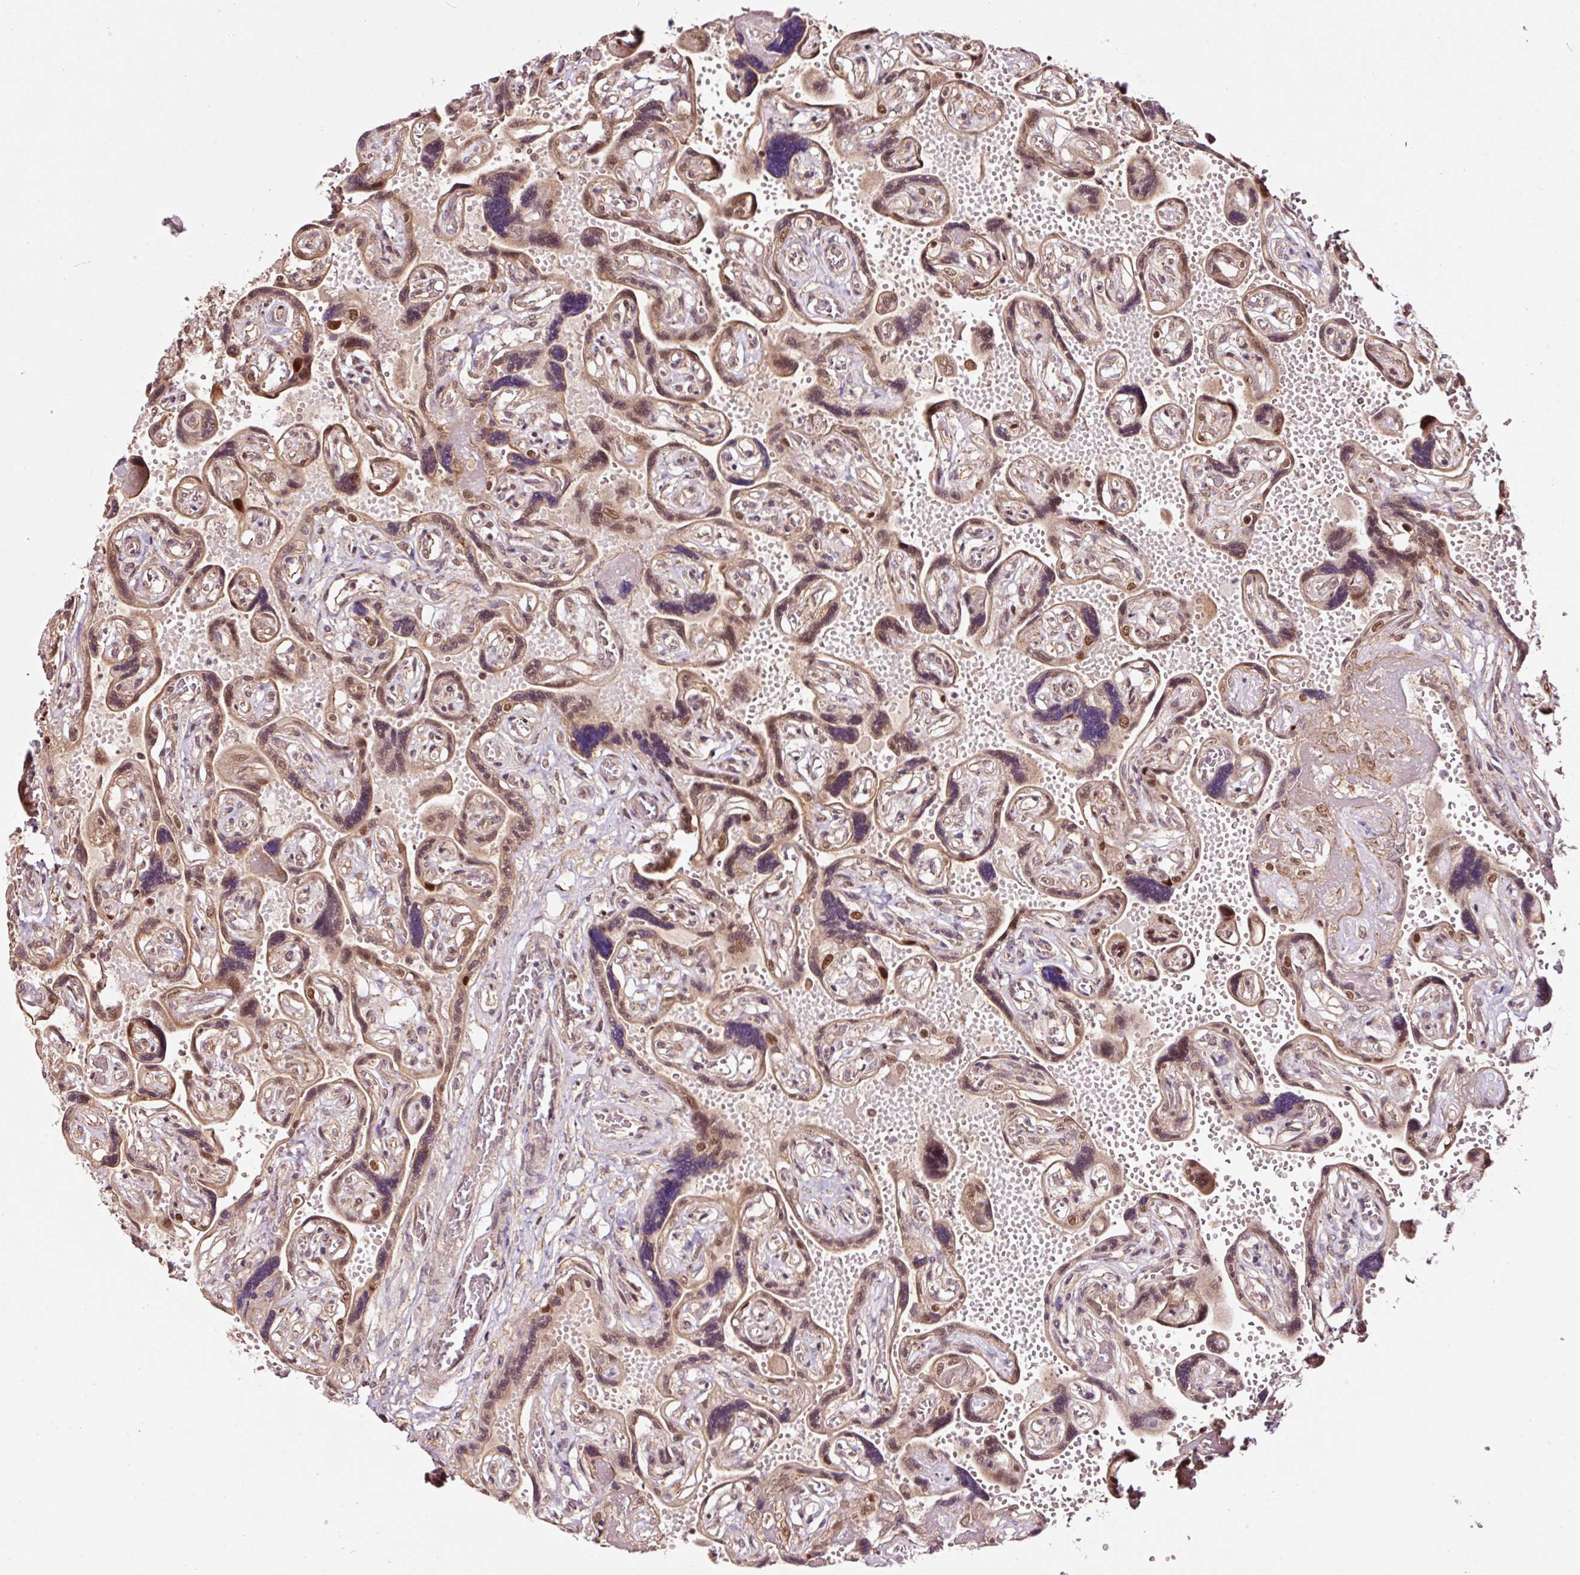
{"staining": {"intensity": "moderate", "quantity": ">75%", "location": "nuclear"}, "tissue": "placenta", "cell_type": "Trophoblastic cells", "image_type": "normal", "snomed": [{"axis": "morphology", "description": "Normal tissue, NOS"}, {"axis": "topography", "description": "Placenta"}], "caption": "Immunohistochemistry (DAB) staining of normal placenta exhibits moderate nuclear protein positivity in approximately >75% of trophoblastic cells.", "gene": "RFC4", "patient": {"sex": "female", "age": 32}}